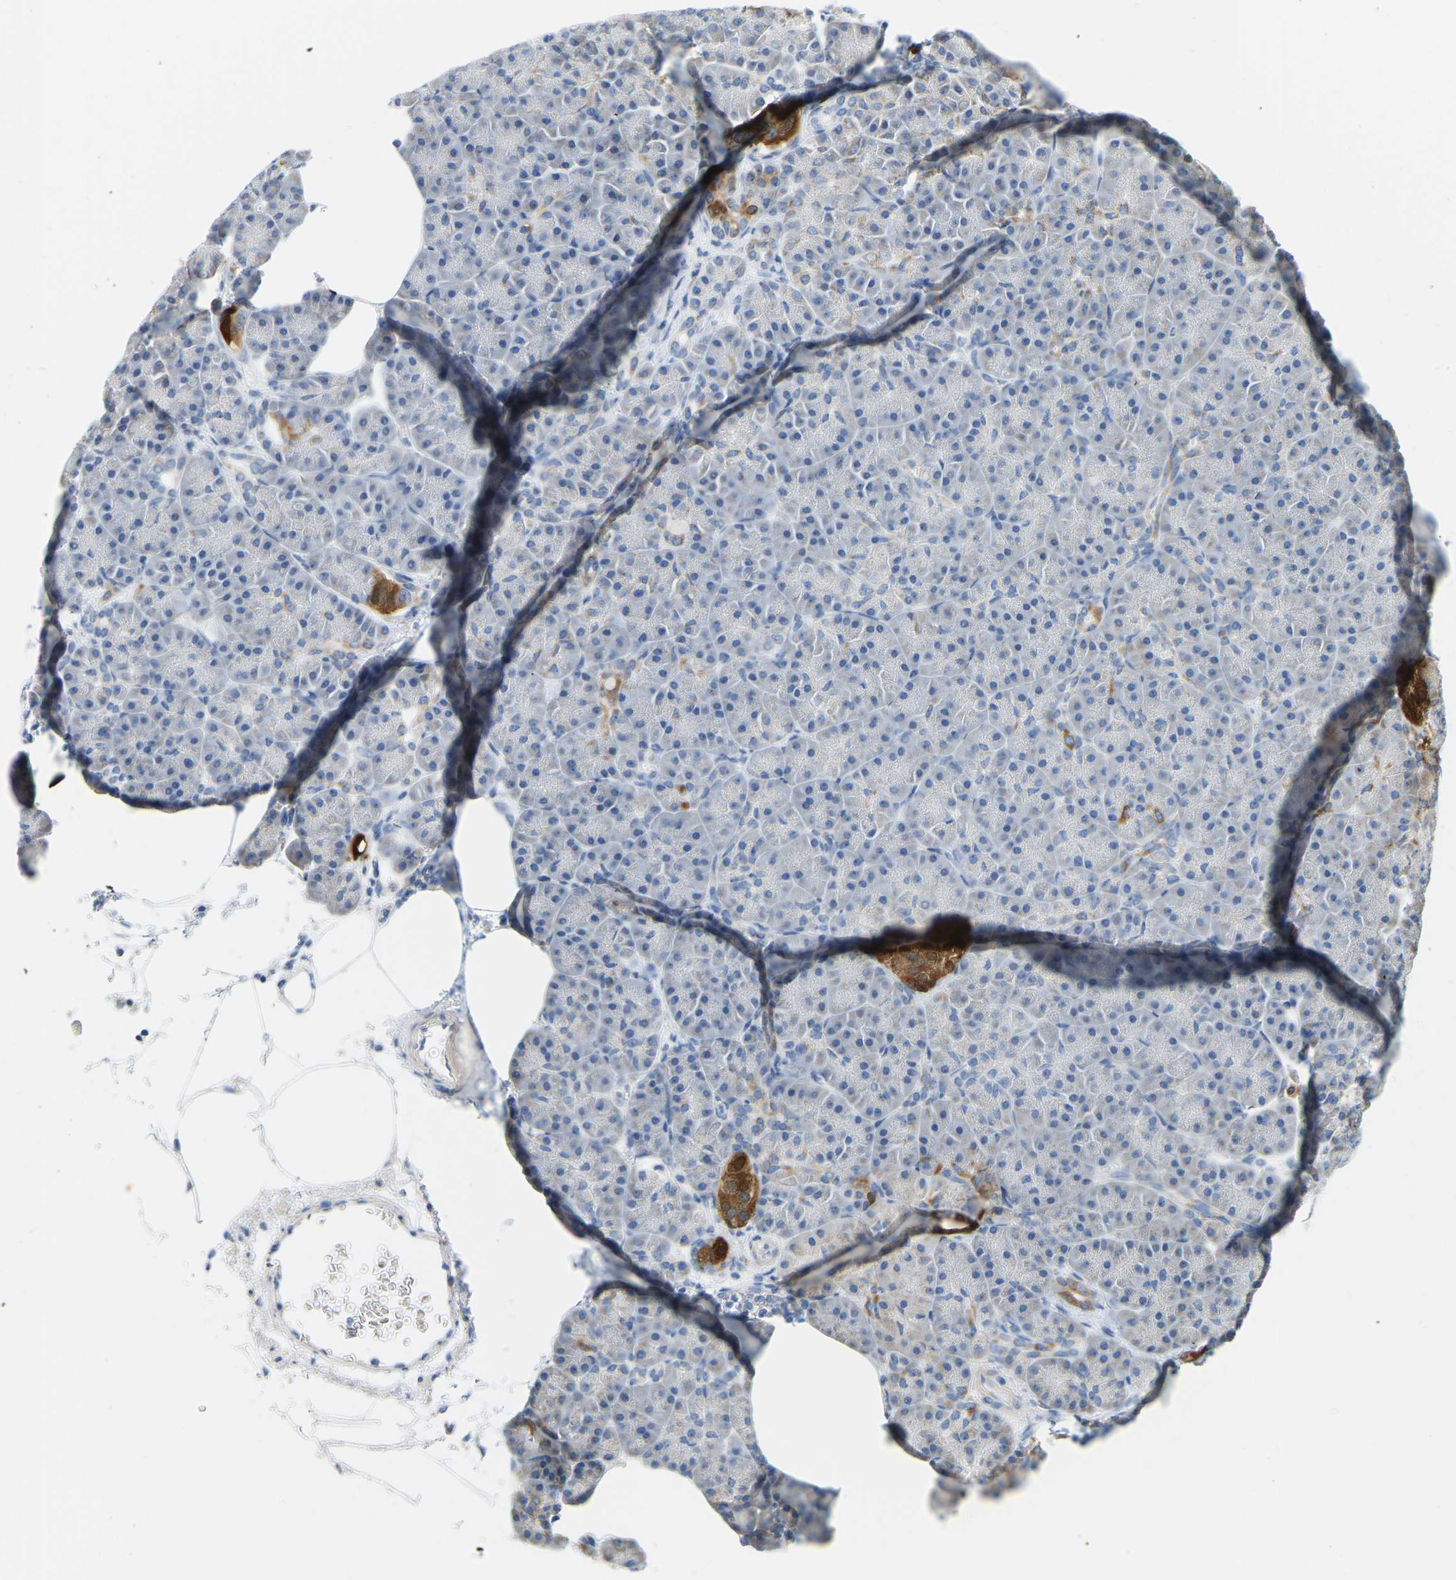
{"staining": {"intensity": "negative", "quantity": "none", "location": "none"}, "tissue": "pancreas", "cell_type": "Exocrine glandular cells", "image_type": "normal", "snomed": [{"axis": "morphology", "description": "Normal tissue, NOS"}, {"axis": "topography", "description": "Pancreas"}], "caption": "Immunohistochemistry of normal pancreas demonstrates no staining in exocrine glandular cells.", "gene": "GDA", "patient": {"sex": "female", "age": 70}}